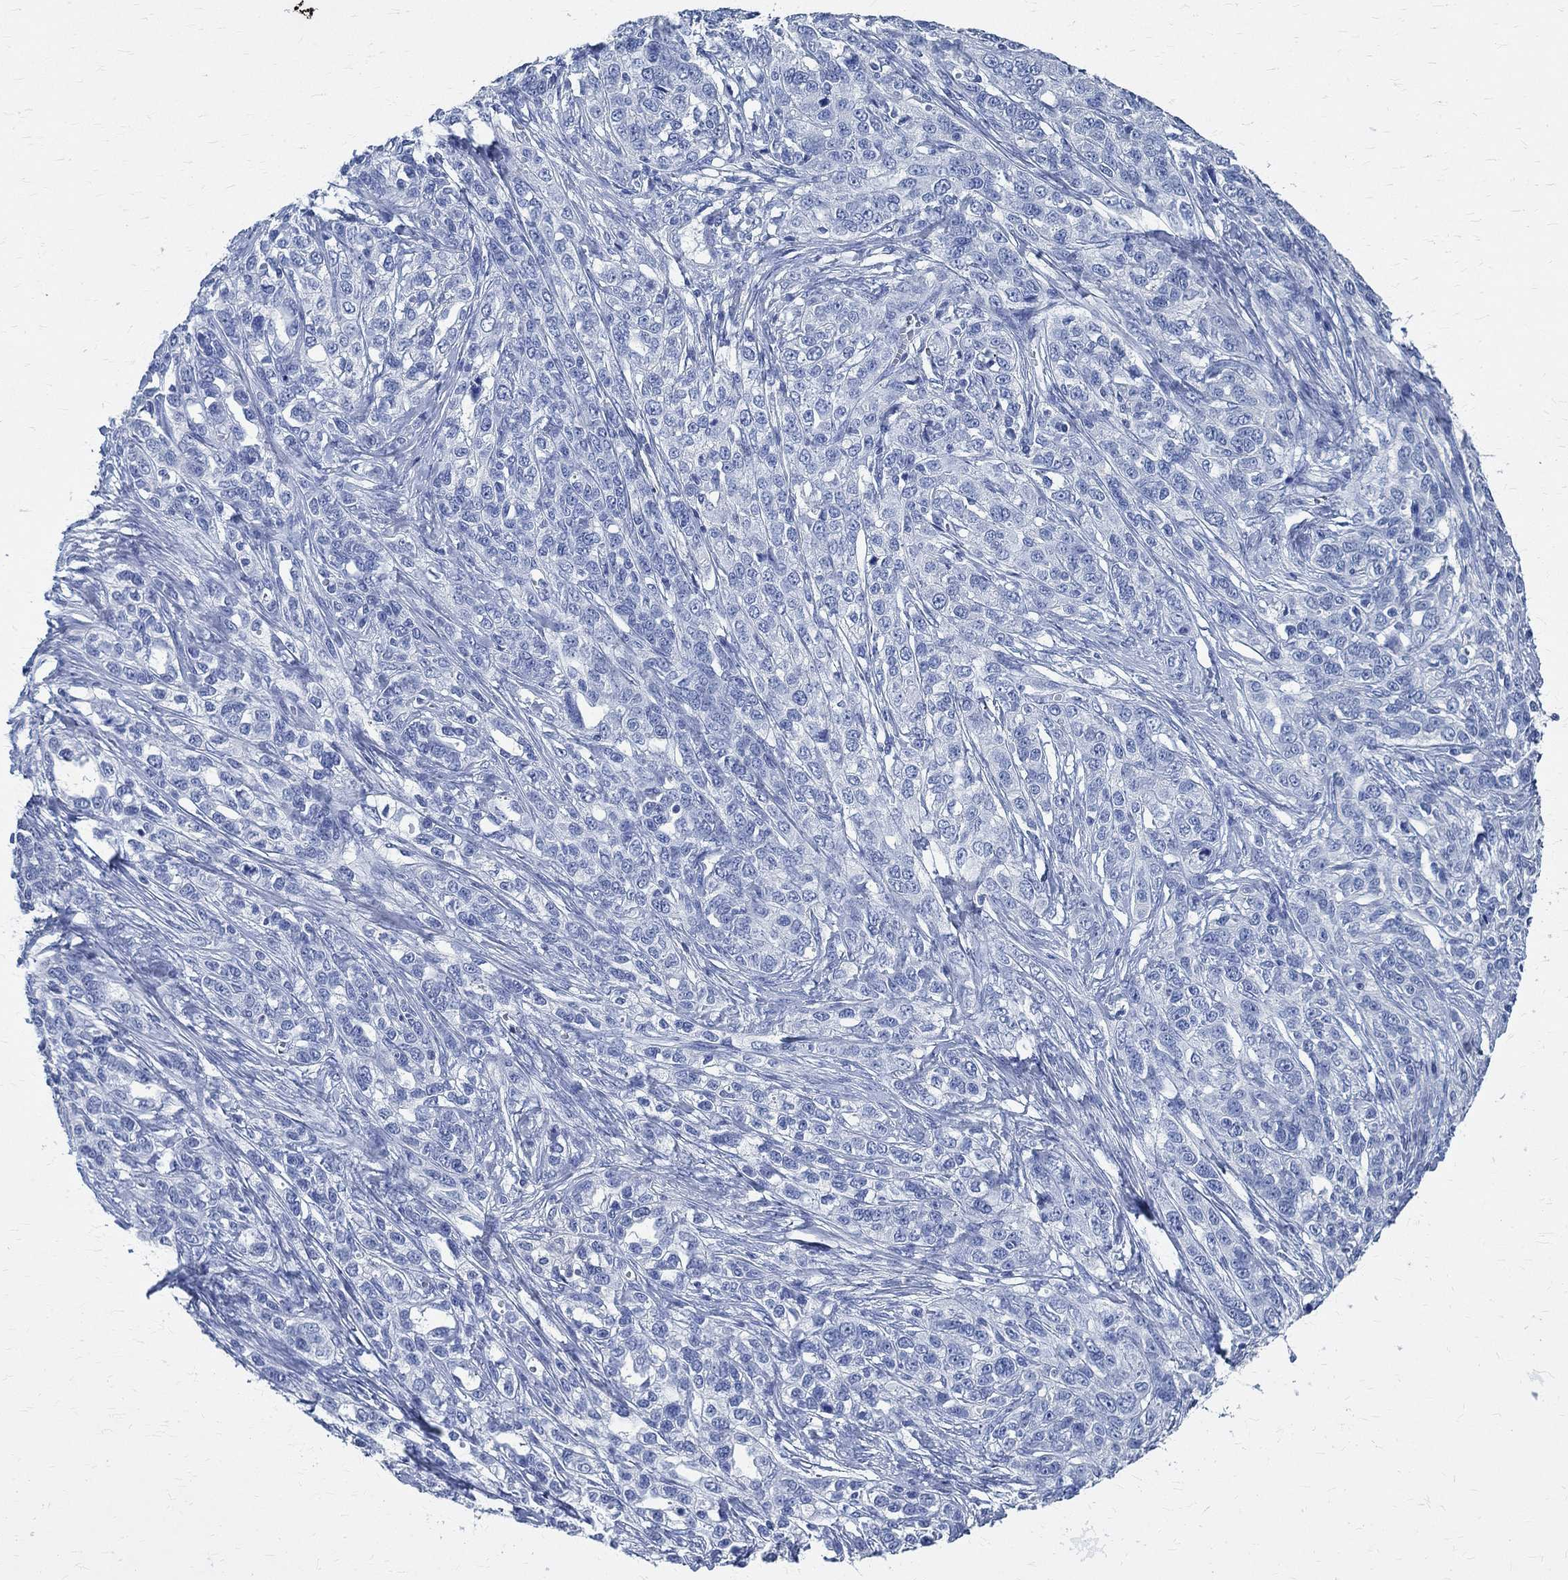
{"staining": {"intensity": "negative", "quantity": "none", "location": "none"}, "tissue": "ovarian cancer", "cell_type": "Tumor cells", "image_type": "cancer", "snomed": [{"axis": "morphology", "description": "Cystadenocarcinoma, serous, NOS"}, {"axis": "topography", "description": "Ovary"}], "caption": "A photomicrograph of human ovarian cancer is negative for staining in tumor cells. (DAB immunohistochemistry visualized using brightfield microscopy, high magnification).", "gene": "TMEM221", "patient": {"sex": "female", "age": 71}}